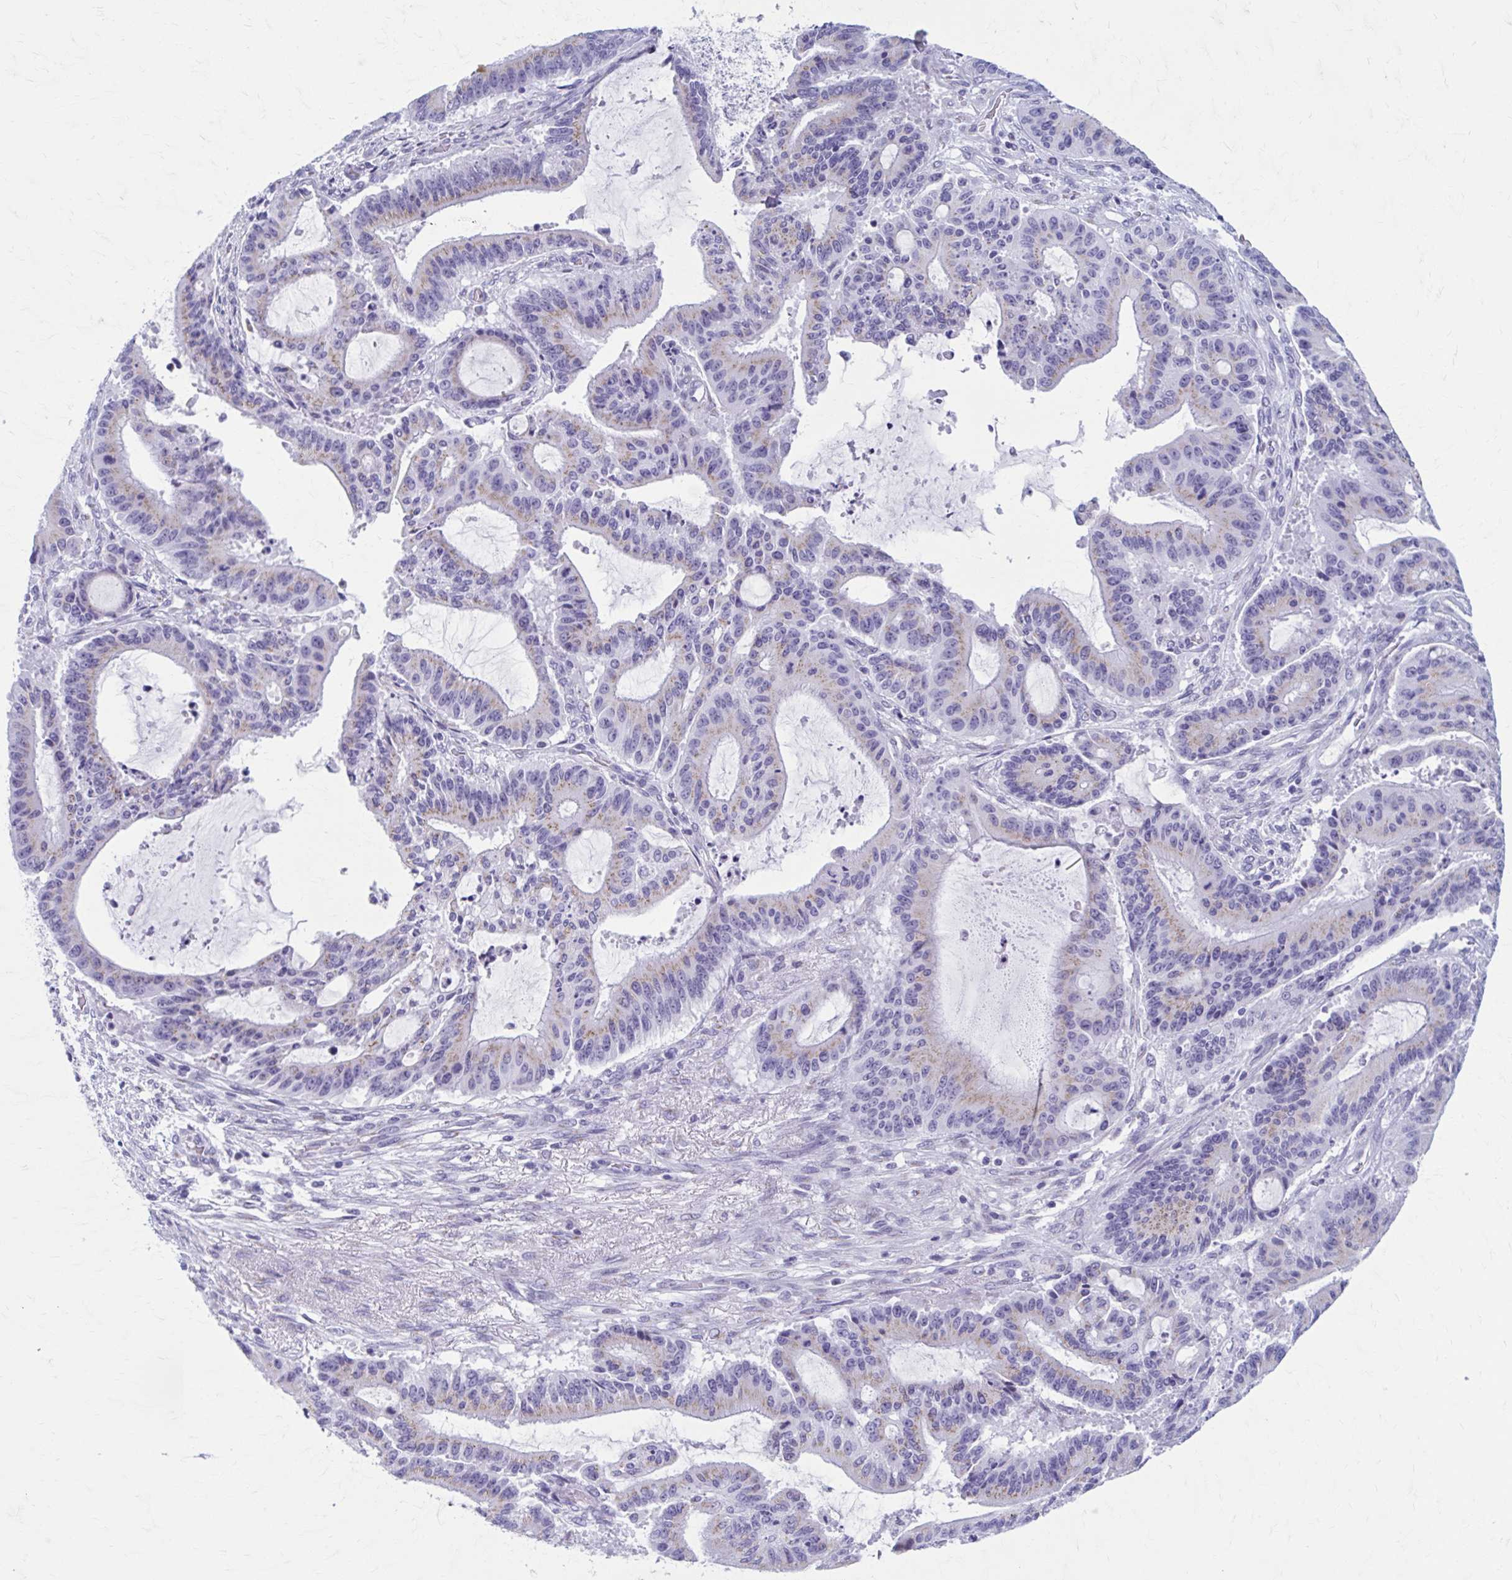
{"staining": {"intensity": "weak", "quantity": "25%-75%", "location": "cytoplasmic/membranous"}, "tissue": "liver cancer", "cell_type": "Tumor cells", "image_type": "cancer", "snomed": [{"axis": "morphology", "description": "Normal tissue, NOS"}, {"axis": "morphology", "description": "Cholangiocarcinoma"}, {"axis": "topography", "description": "Liver"}, {"axis": "topography", "description": "Peripheral nerve tissue"}], "caption": "Weak cytoplasmic/membranous protein positivity is present in approximately 25%-75% of tumor cells in liver cholangiocarcinoma.", "gene": "KCNE2", "patient": {"sex": "female", "age": 73}}